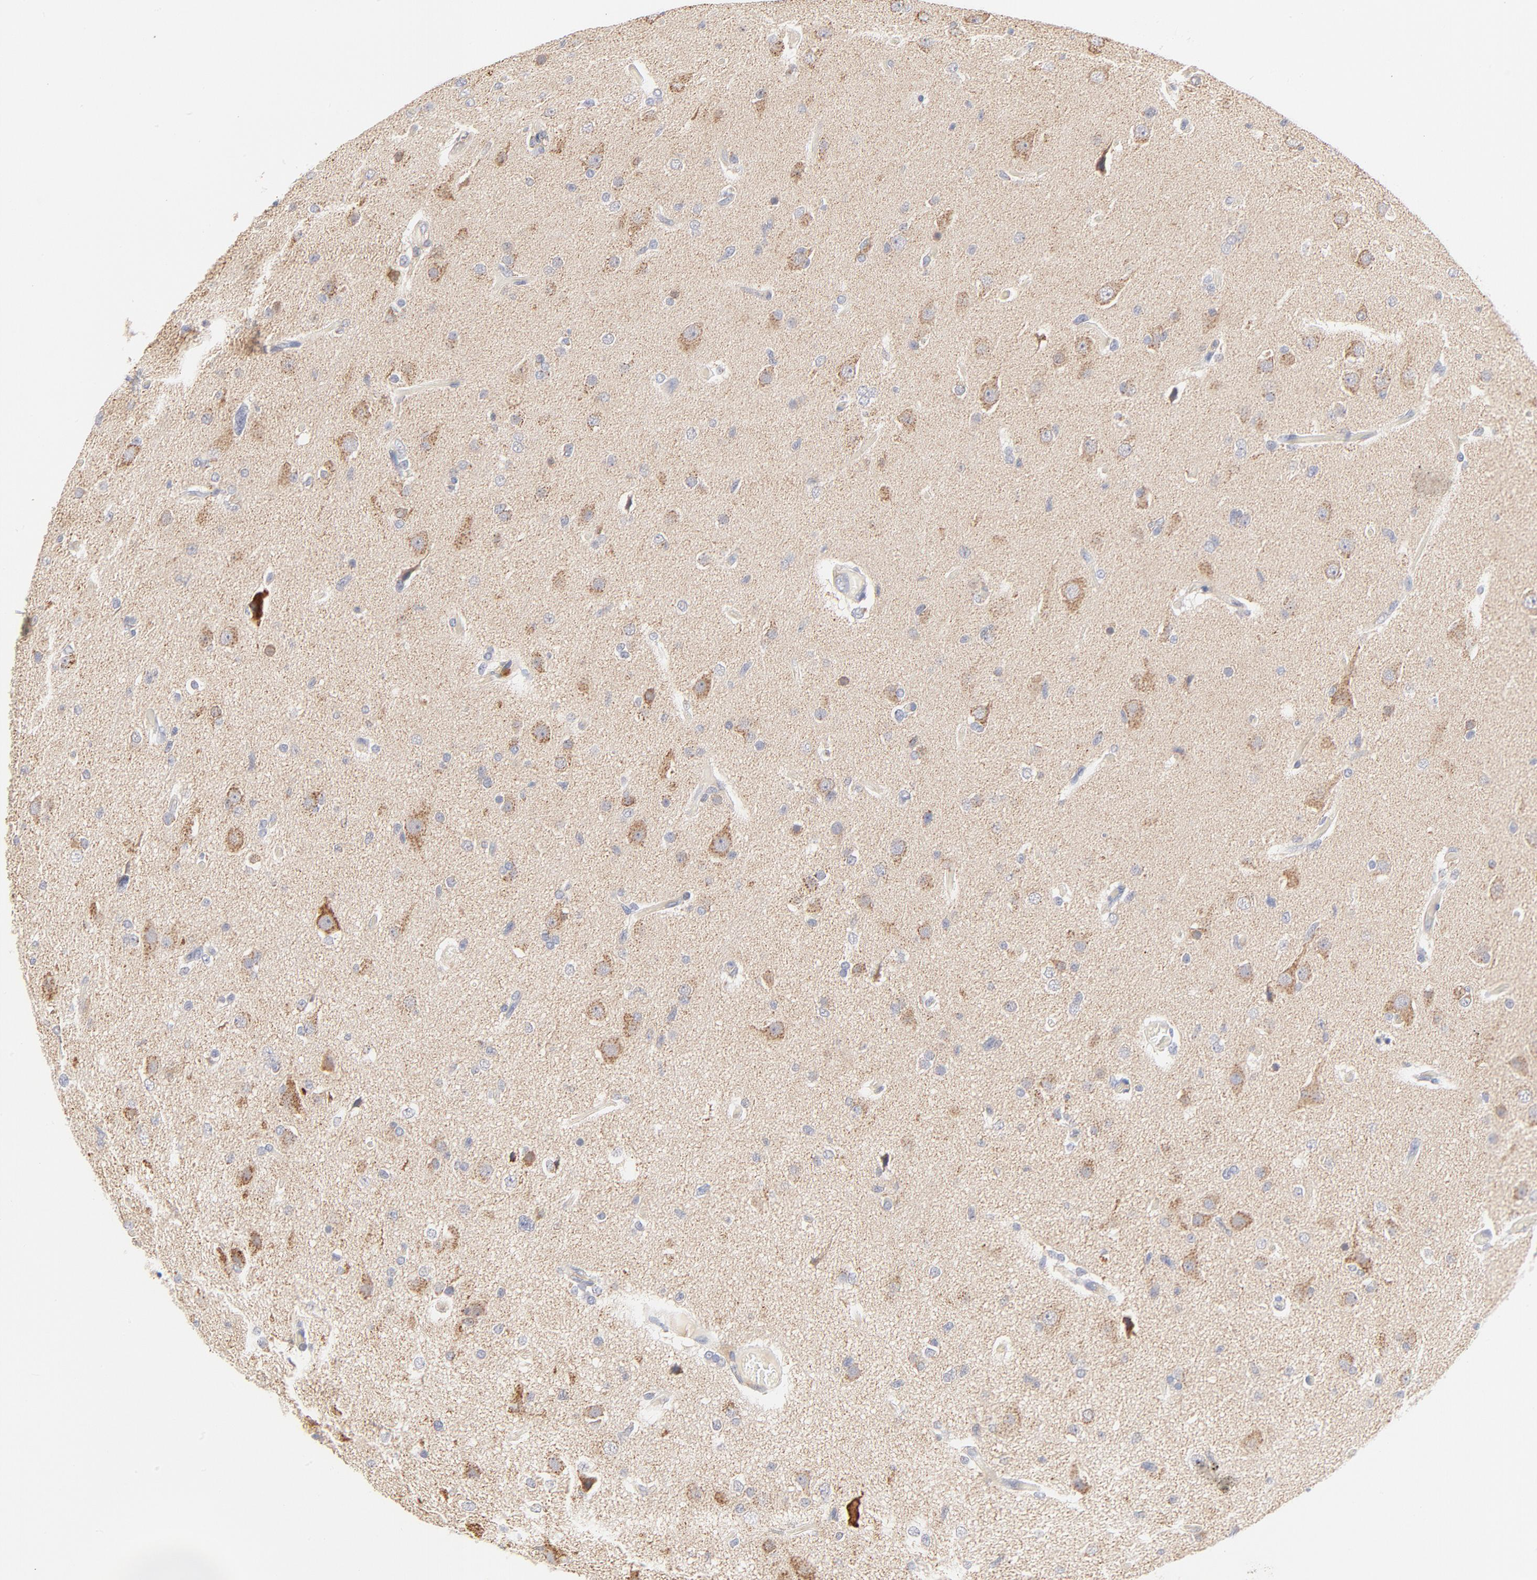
{"staining": {"intensity": "moderate", "quantity": "25%-75%", "location": "cytoplasmic/membranous"}, "tissue": "glioma", "cell_type": "Tumor cells", "image_type": "cancer", "snomed": [{"axis": "morphology", "description": "Glioma, malignant, High grade"}, {"axis": "topography", "description": "Brain"}], "caption": "High-power microscopy captured an immunohistochemistry photomicrograph of glioma, revealing moderate cytoplasmic/membranous positivity in approximately 25%-75% of tumor cells.", "gene": "MTERF2", "patient": {"sex": "male", "age": 33}}